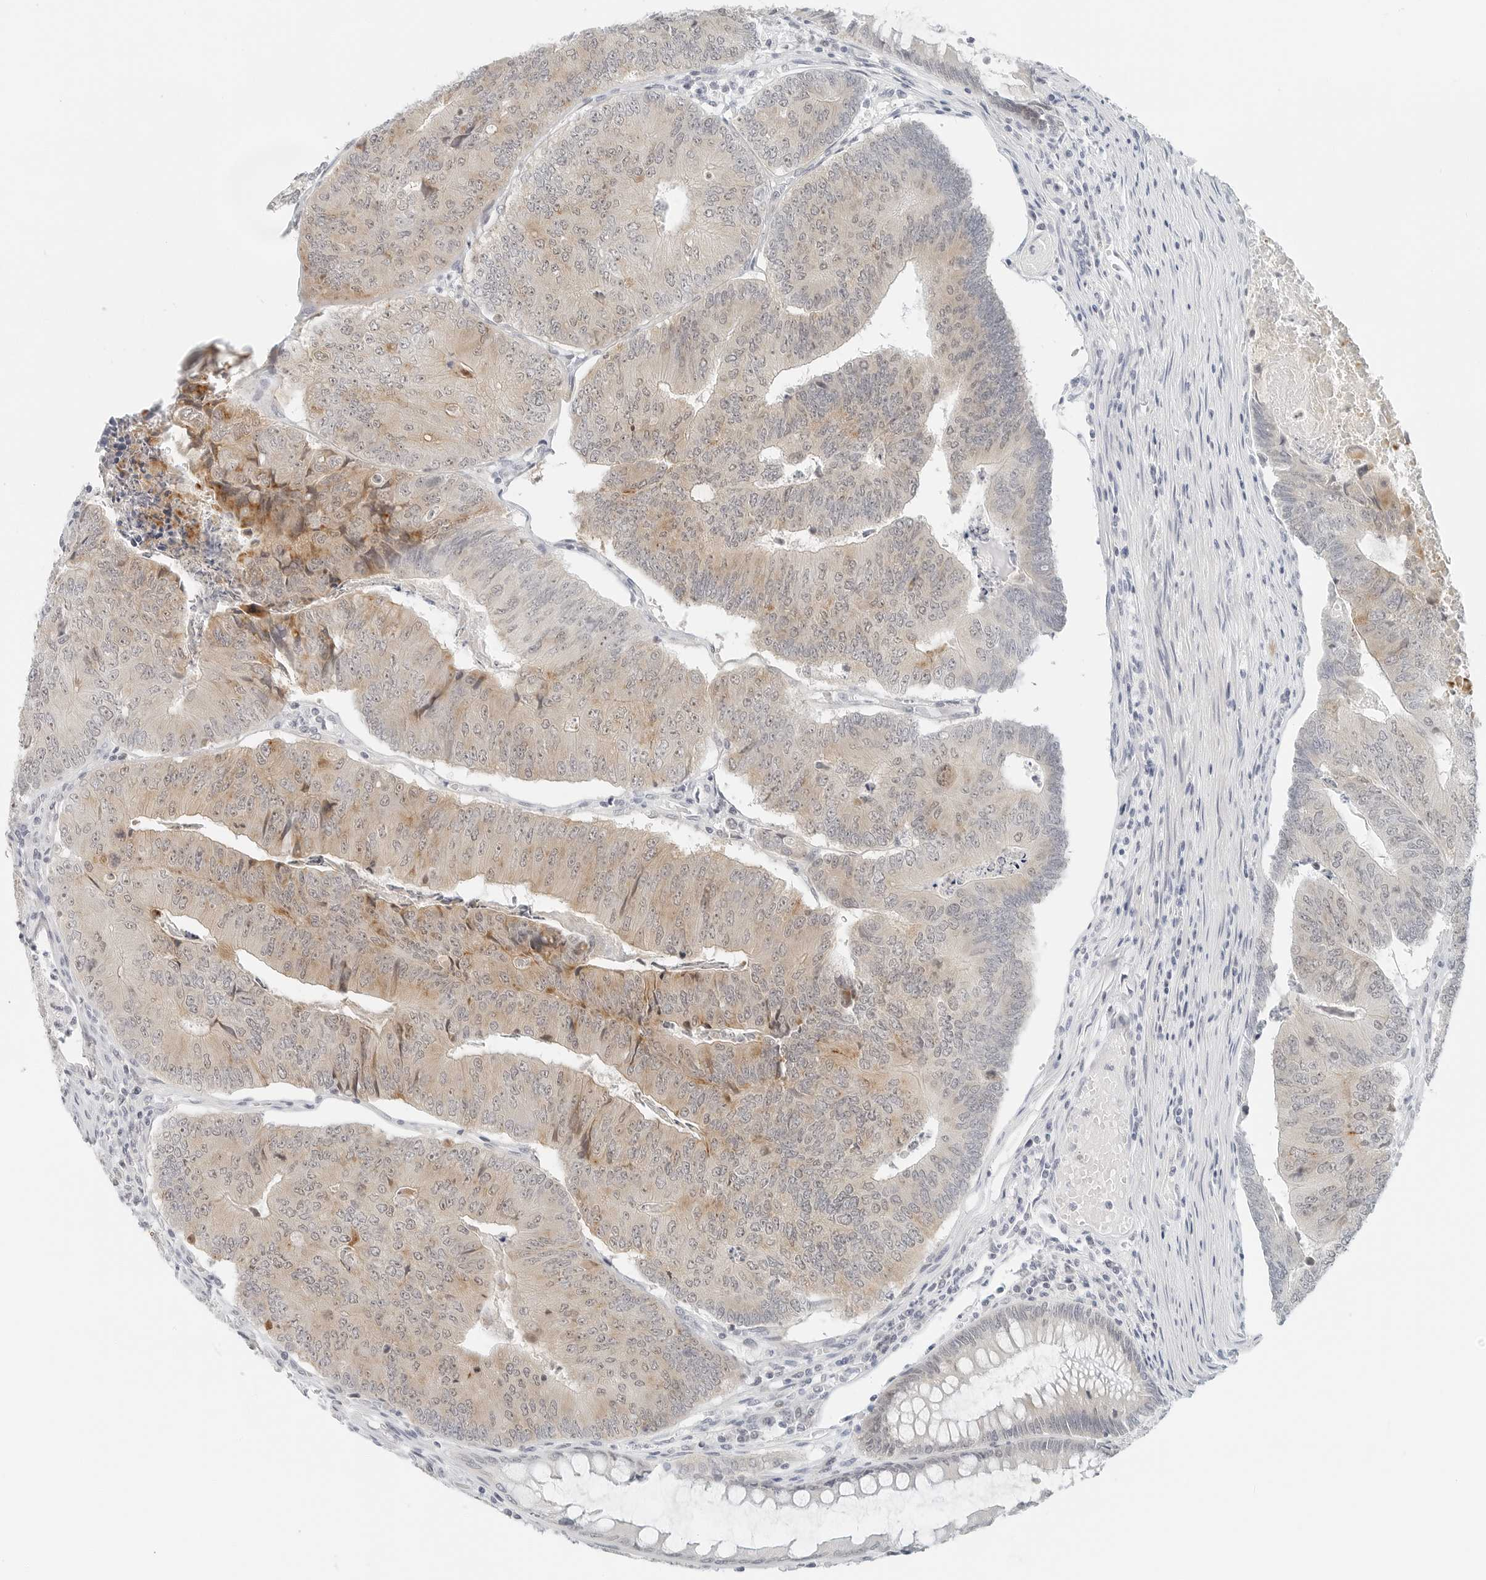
{"staining": {"intensity": "weak", "quantity": ">75%", "location": "cytoplasmic/membranous,nuclear"}, "tissue": "colorectal cancer", "cell_type": "Tumor cells", "image_type": "cancer", "snomed": [{"axis": "morphology", "description": "Adenocarcinoma, NOS"}, {"axis": "topography", "description": "Colon"}], "caption": "Protein expression analysis of colorectal cancer (adenocarcinoma) exhibits weak cytoplasmic/membranous and nuclear staining in about >75% of tumor cells. (DAB IHC, brown staining for protein, blue staining for nuclei).", "gene": "CCSAP", "patient": {"sex": "female", "age": 67}}